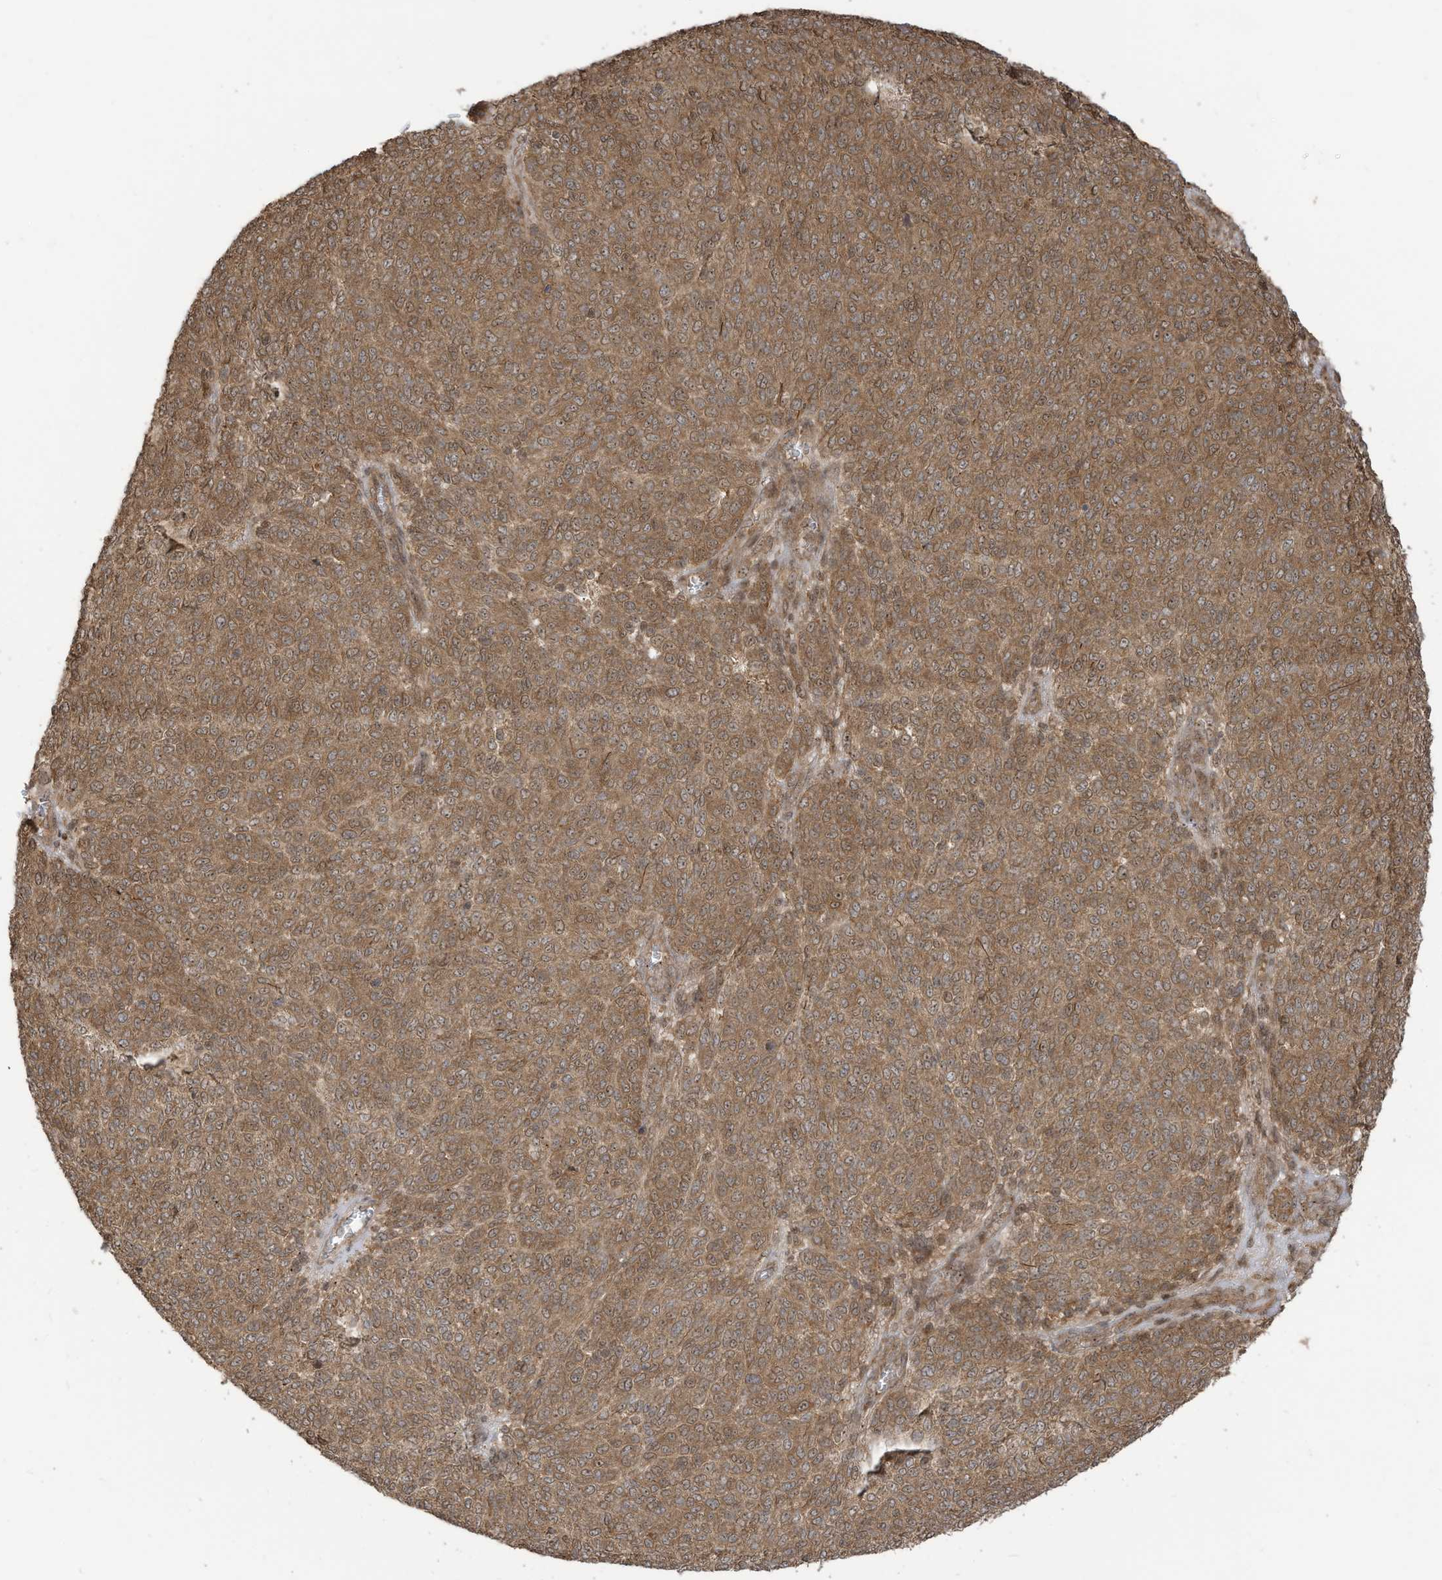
{"staining": {"intensity": "moderate", "quantity": ">75%", "location": "cytoplasmic/membranous"}, "tissue": "melanoma", "cell_type": "Tumor cells", "image_type": "cancer", "snomed": [{"axis": "morphology", "description": "Malignant melanoma, NOS"}, {"axis": "topography", "description": "Skin"}], "caption": "This is an image of immunohistochemistry staining of malignant melanoma, which shows moderate positivity in the cytoplasmic/membranous of tumor cells.", "gene": "CARF", "patient": {"sex": "male", "age": 49}}